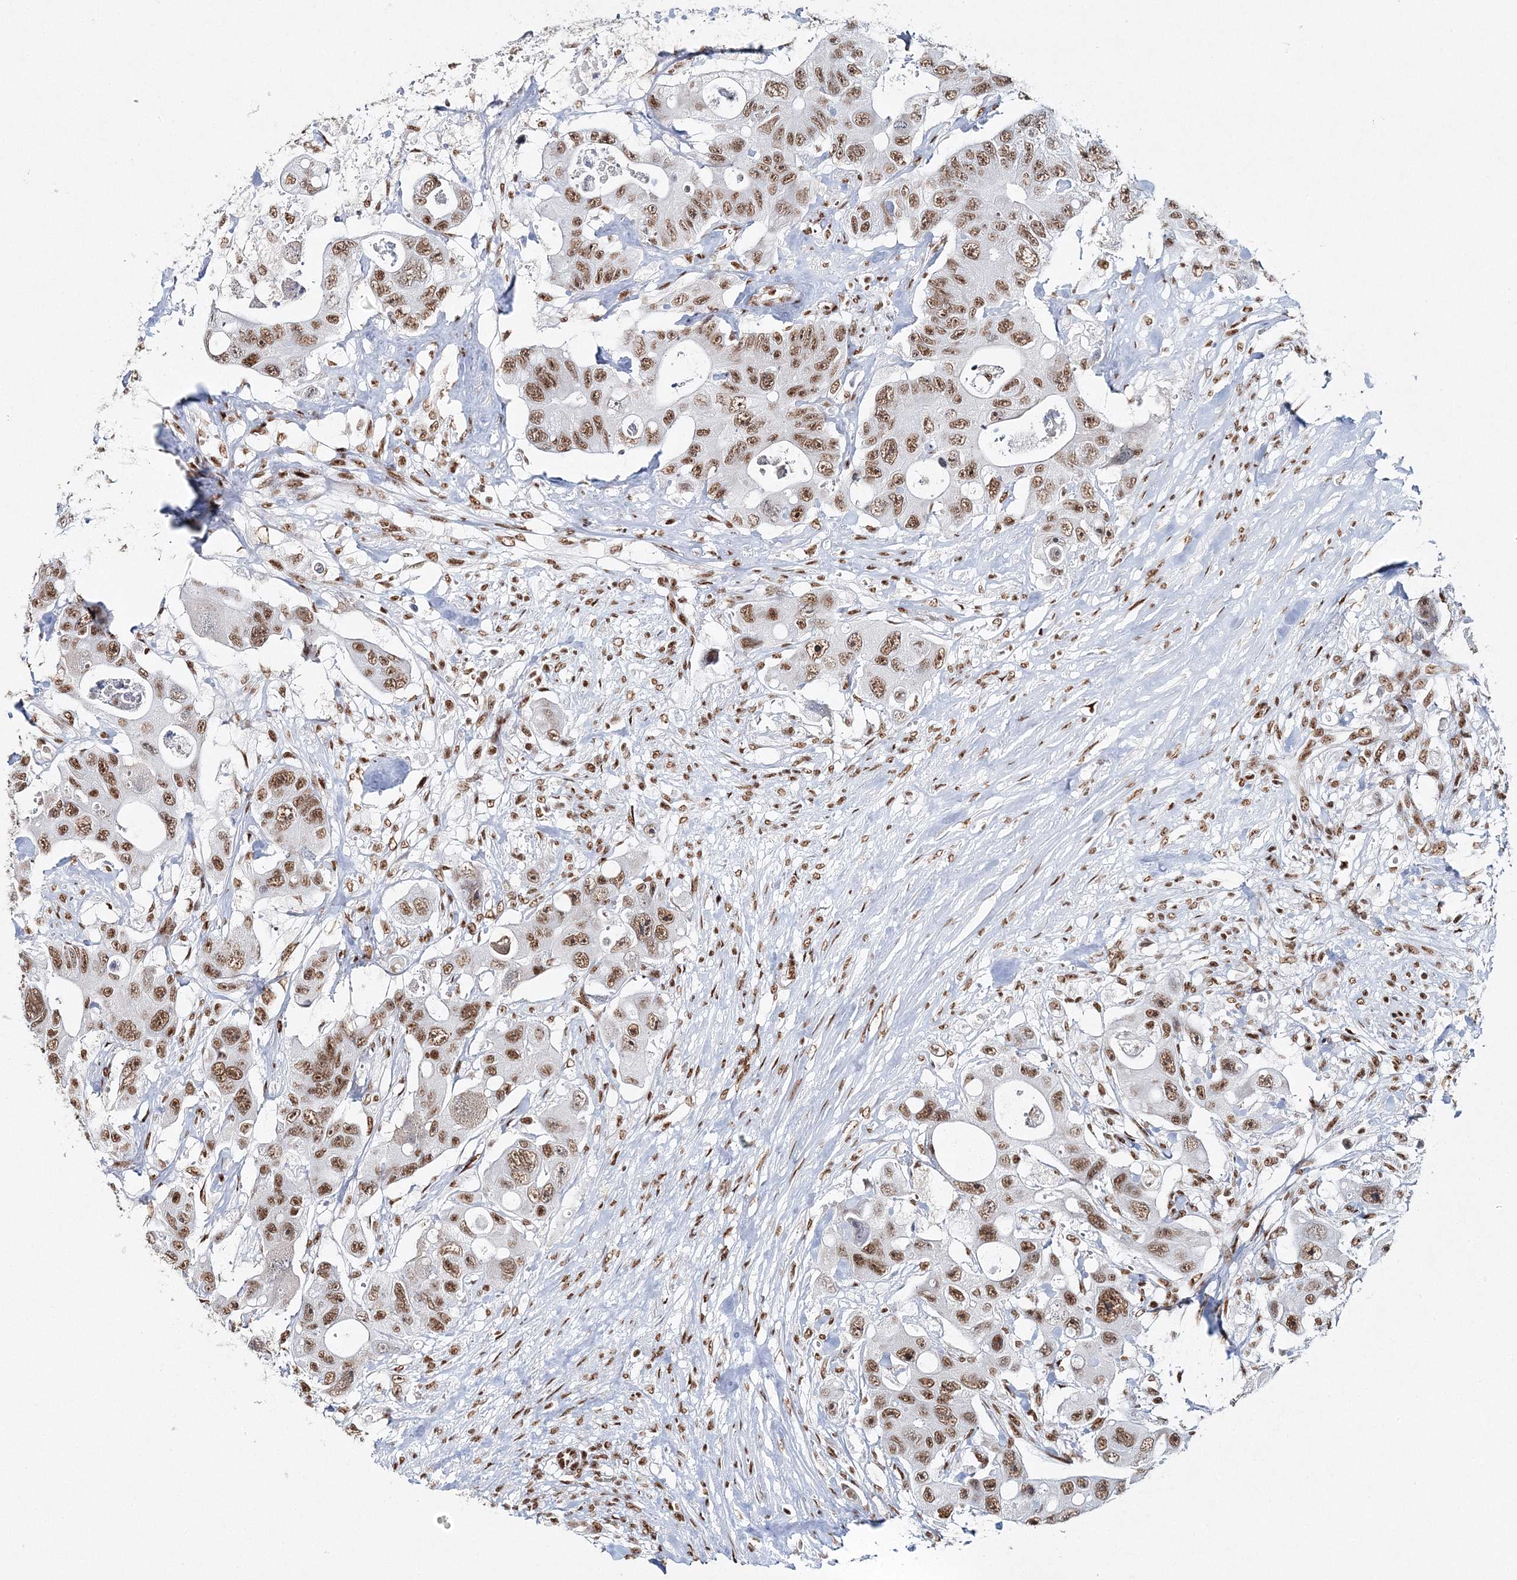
{"staining": {"intensity": "moderate", "quantity": ">75%", "location": "nuclear"}, "tissue": "colorectal cancer", "cell_type": "Tumor cells", "image_type": "cancer", "snomed": [{"axis": "morphology", "description": "Adenocarcinoma, NOS"}, {"axis": "topography", "description": "Colon"}], "caption": "This is an image of IHC staining of adenocarcinoma (colorectal), which shows moderate expression in the nuclear of tumor cells.", "gene": "QRICH1", "patient": {"sex": "female", "age": 46}}